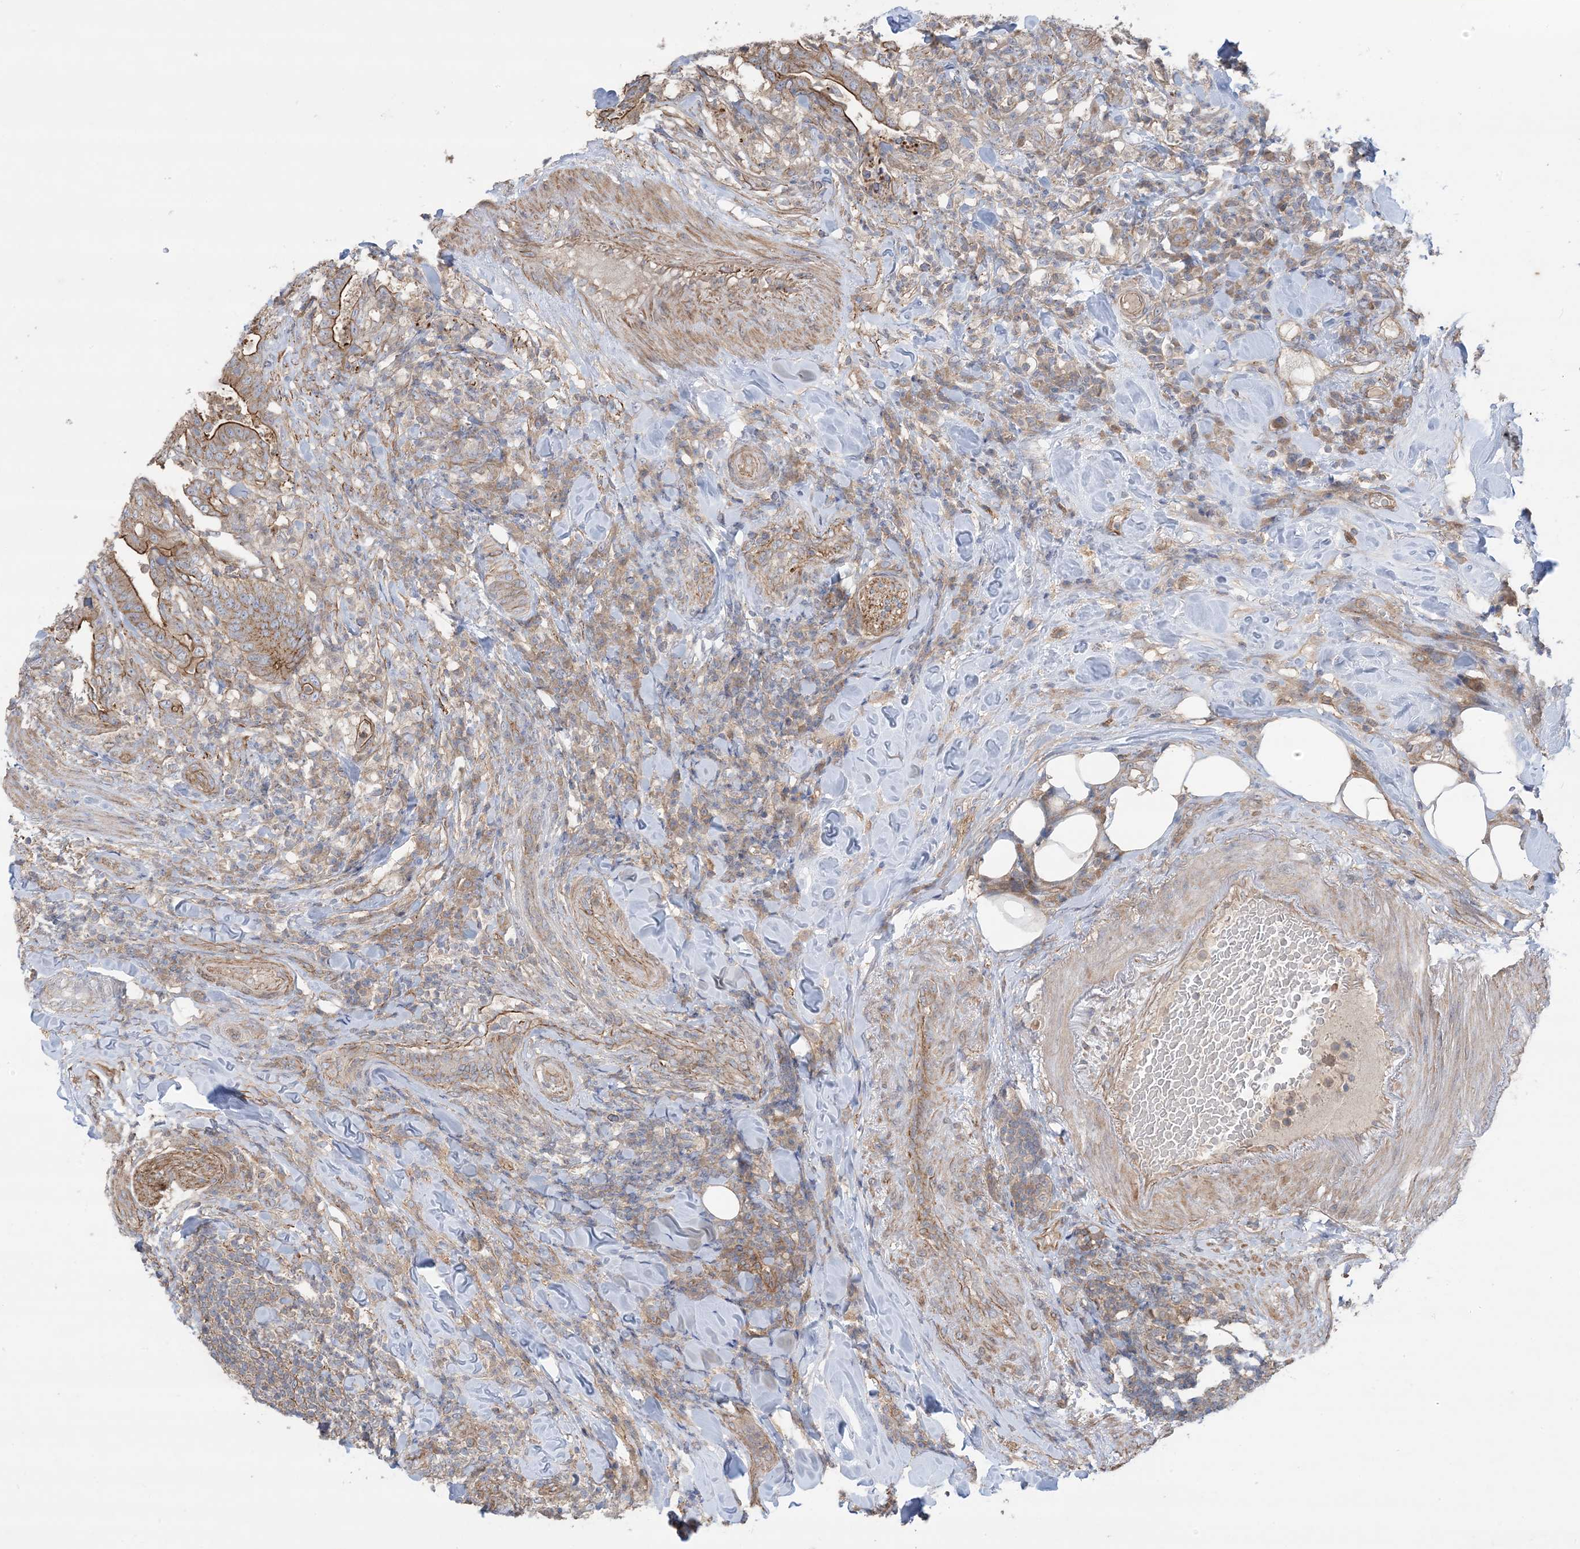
{"staining": {"intensity": "strong", "quantity": ">75%", "location": "cytoplasmic/membranous"}, "tissue": "colorectal cancer", "cell_type": "Tumor cells", "image_type": "cancer", "snomed": [{"axis": "morphology", "description": "Adenocarcinoma, NOS"}, {"axis": "topography", "description": "Colon"}], "caption": "Strong cytoplasmic/membranous protein positivity is appreciated in approximately >75% of tumor cells in adenocarcinoma (colorectal).", "gene": "CCNY", "patient": {"sex": "female", "age": 66}}